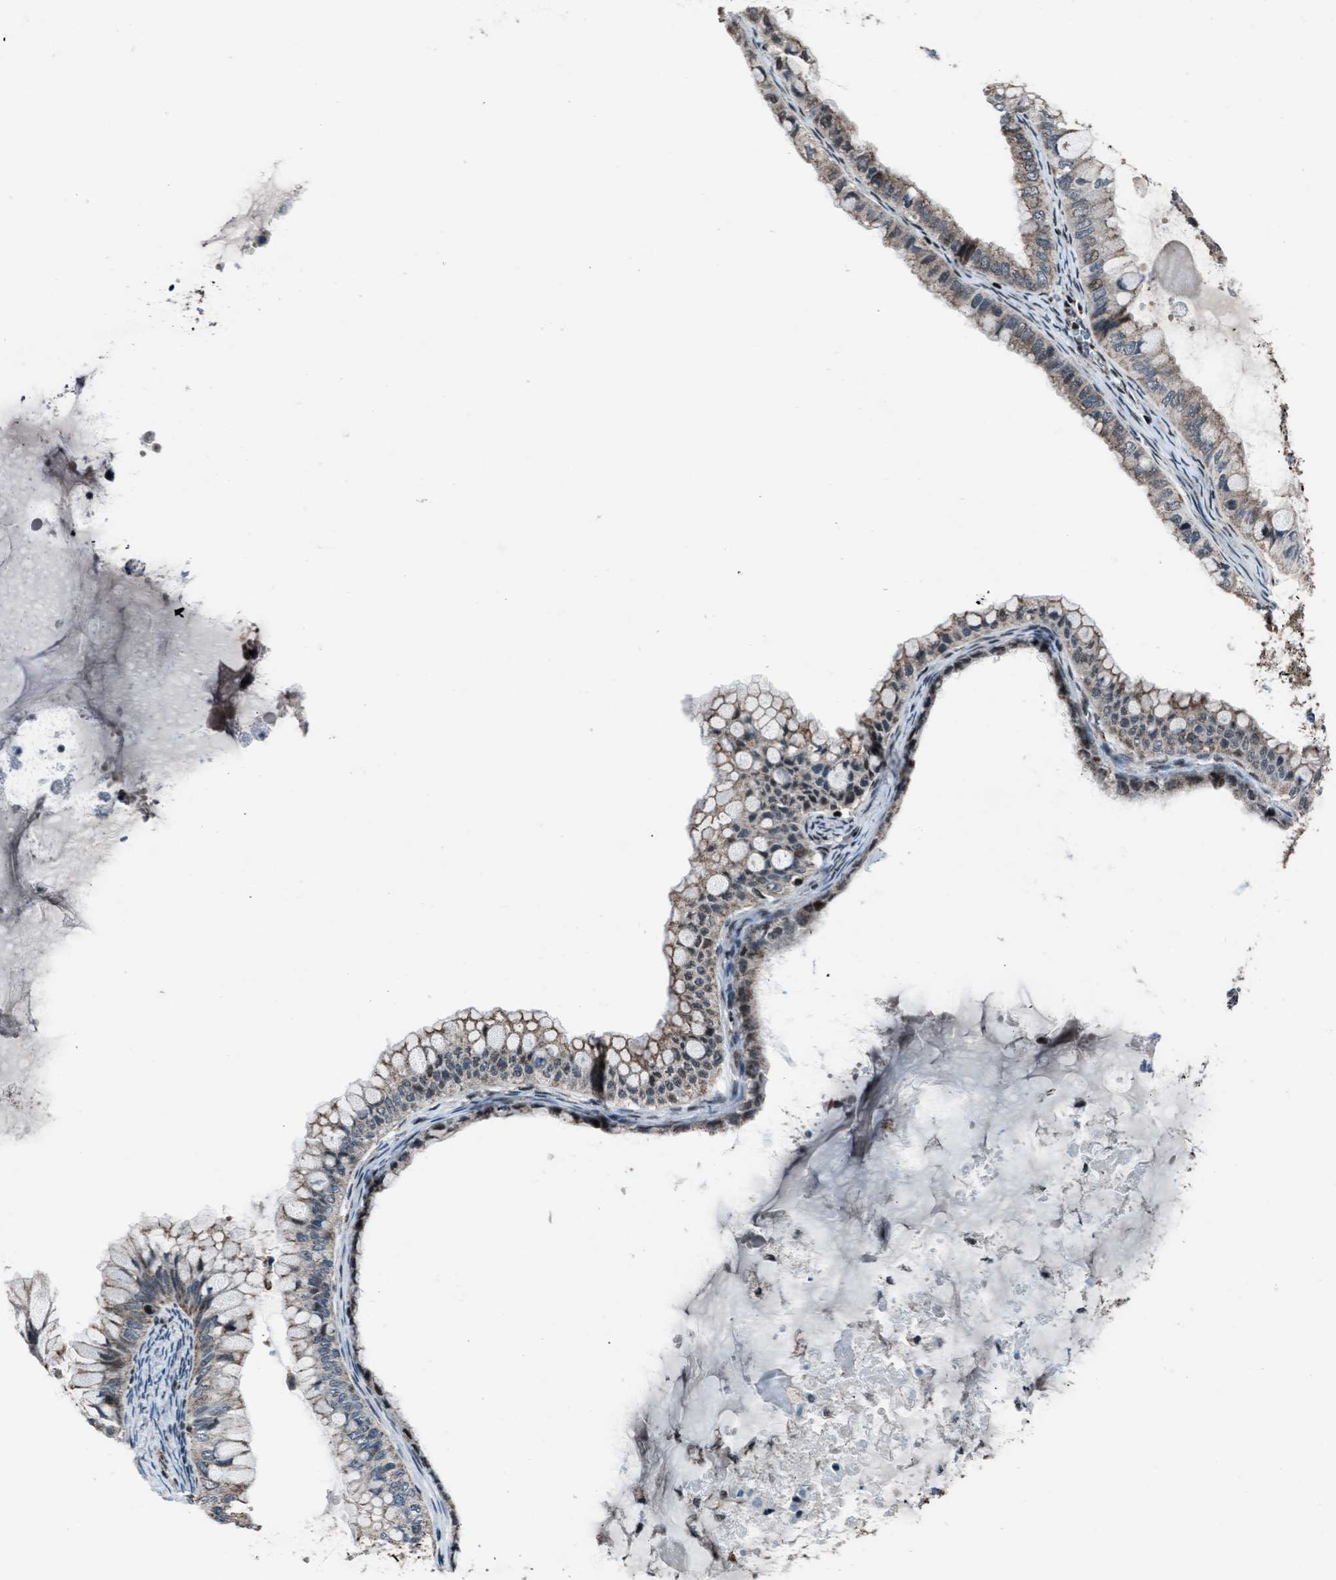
{"staining": {"intensity": "weak", "quantity": ">75%", "location": "cytoplasmic/membranous"}, "tissue": "ovarian cancer", "cell_type": "Tumor cells", "image_type": "cancer", "snomed": [{"axis": "morphology", "description": "Cystadenocarcinoma, mucinous, NOS"}, {"axis": "topography", "description": "Ovary"}], "caption": "Ovarian cancer (mucinous cystadenocarcinoma) was stained to show a protein in brown. There is low levels of weak cytoplasmic/membranous positivity in approximately >75% of tumor cells.", "gene": "MORC3", "patient": {"sex": "female", "age": 80}}